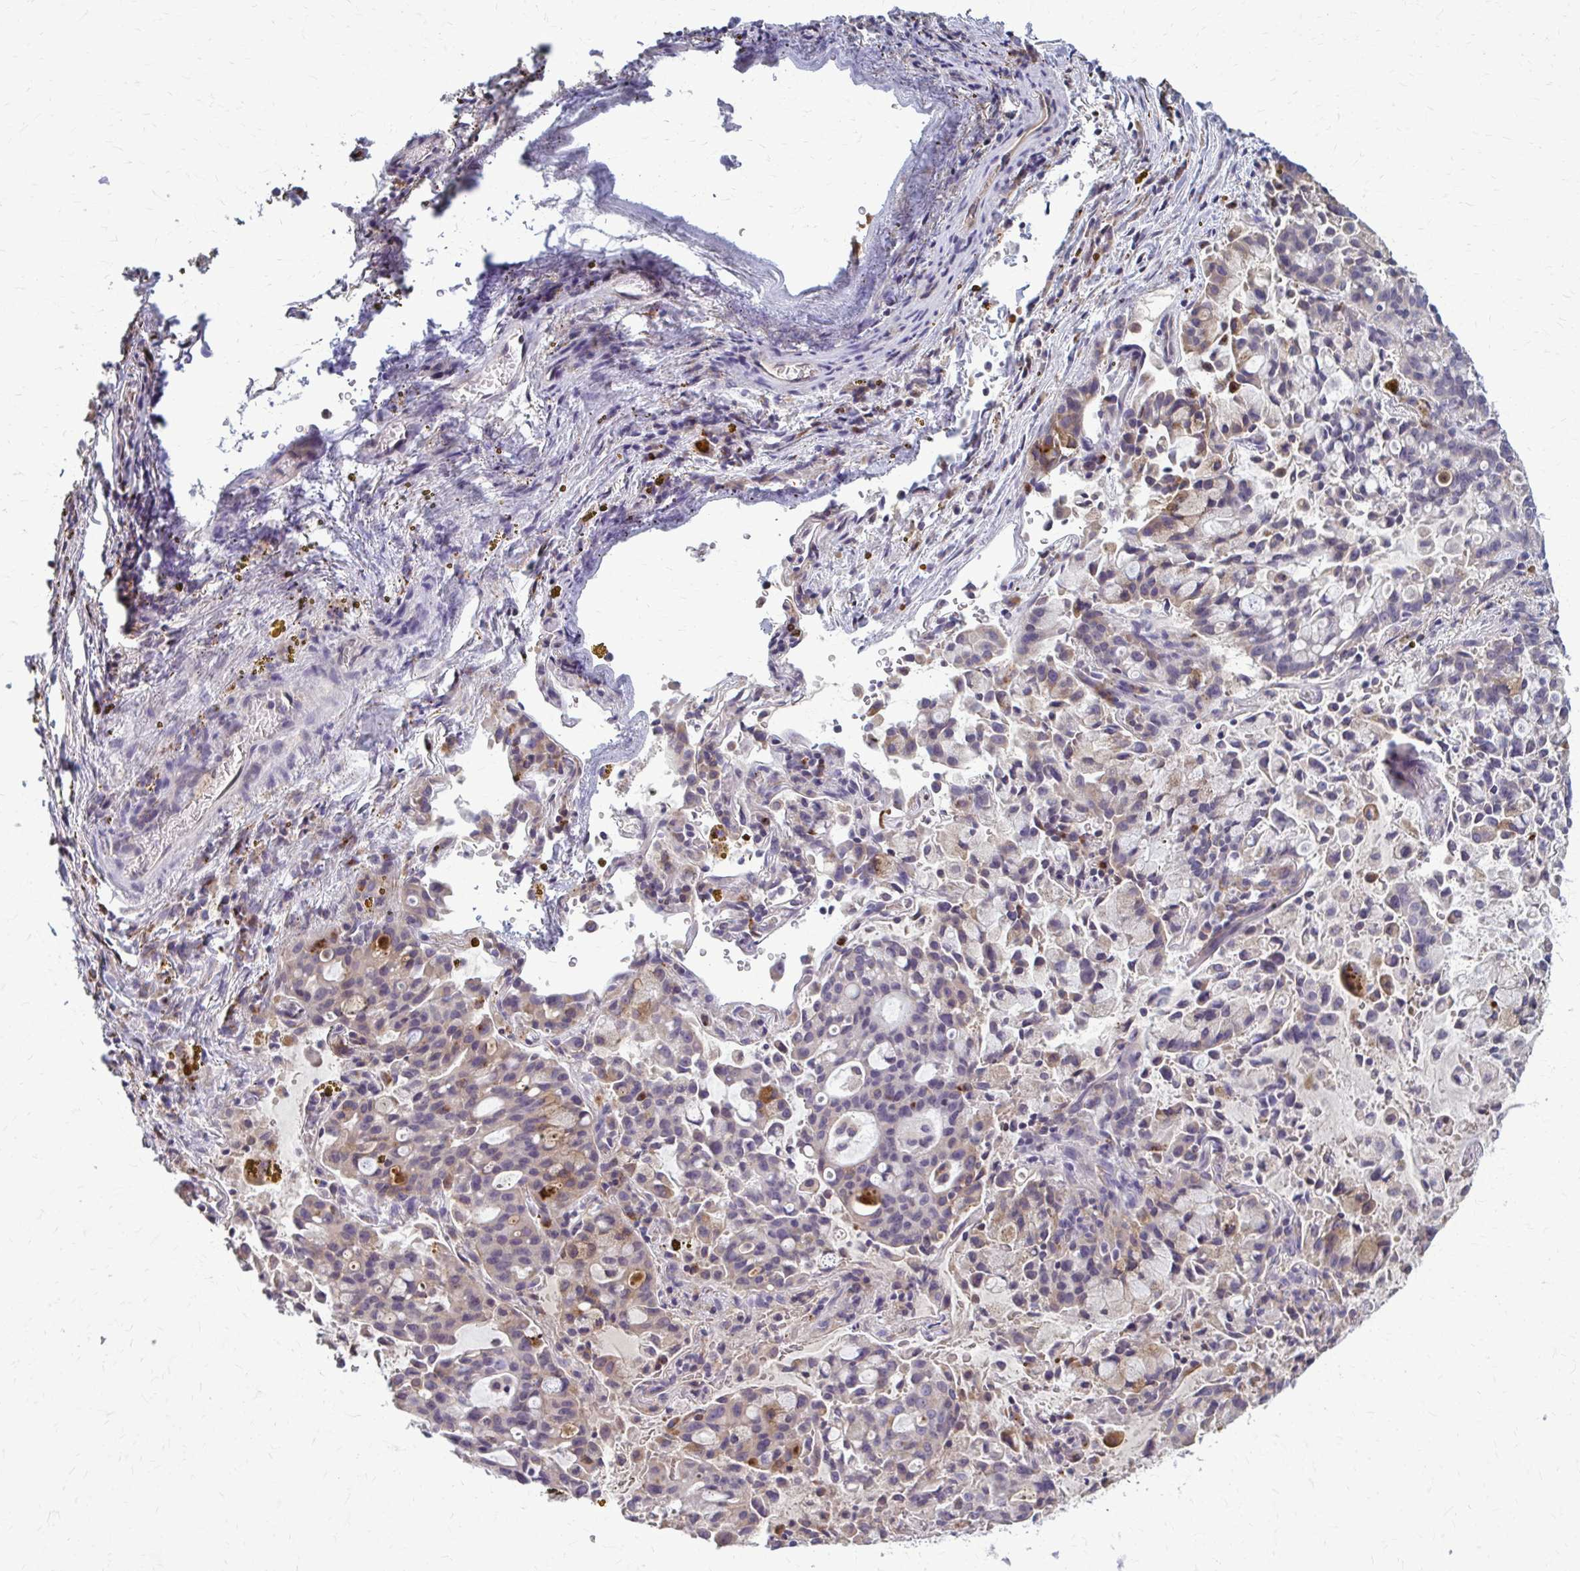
{"staining": {"intensity": "negative", "quantity": "none", "location": "none"}, "tissue": "lung cancer", "cell_type": "Tumor cells", "image_type": "cancer", "snomed": [{"axis": "morphology", "description": "Adenocarcinoma, NOS"}, {"axis": "topography", "description": "Lung"}], "caption": "DAB immunohistochemical staining of lung cancer demonstrates no significant staining in tumor cells.", "gene": "MCRIP2", "patient": {"sex": "female", "age": 44}}